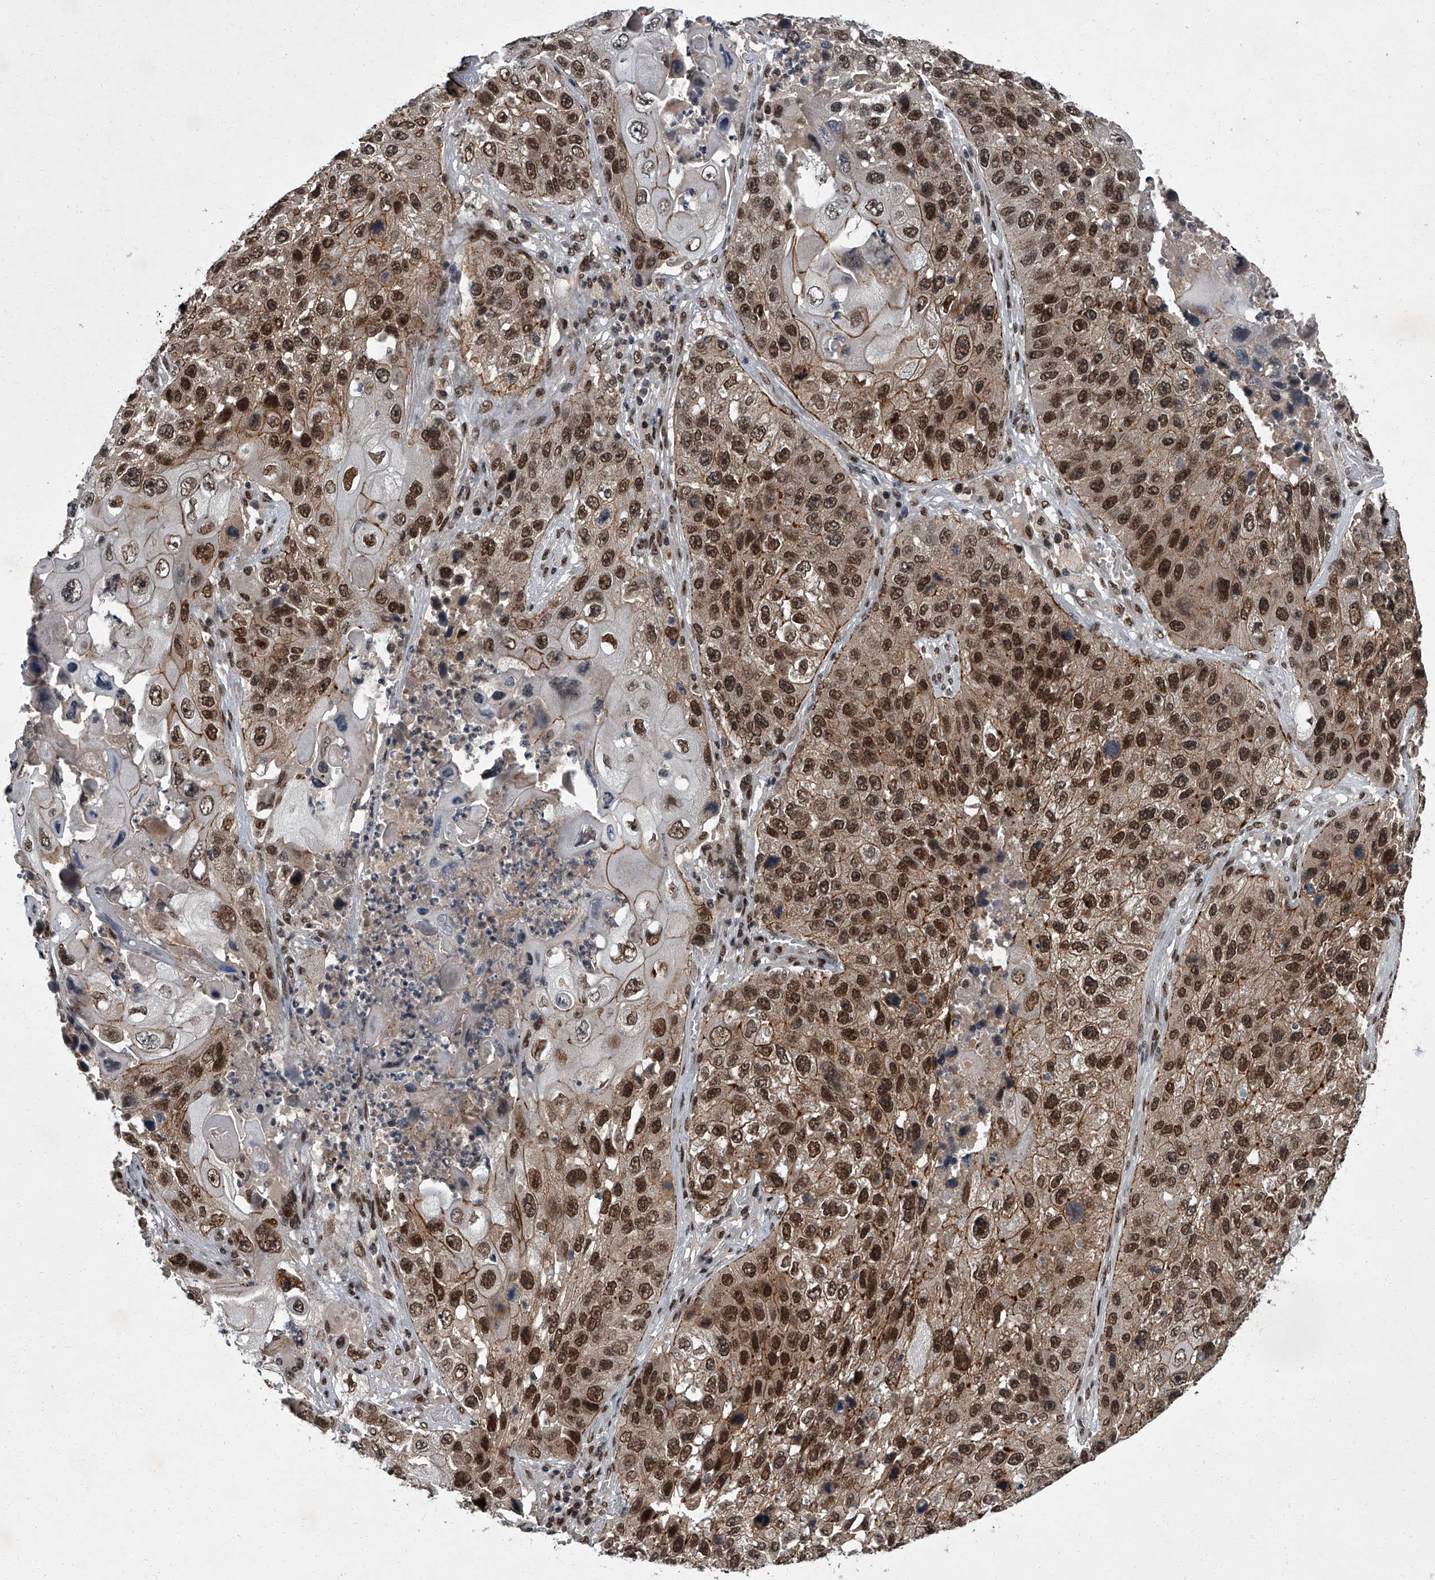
{"staining": {"intensity": "strong", "quantity": ">75%", "location": "cytoplasmic/membranous,nuclear"}, "tissue": "lung cancer", "cell_type": "Tumor cells", "image_type": "cancer", "snomed": [{"axis": "morphology", "description": "Squamous cell carcinoma, NOS"}, {"axis": "topography", "description": "Lung"}], "caption": "Immunohistochemical staining of lung cancer (squamous cell carcinoma) shows high levels of strong cytoplasmic/membranous and nuclear protein positivity in about >75% of tumor cells.", "gene": "ZNF518B", "patient": {"sex": "male", "age": 61}}